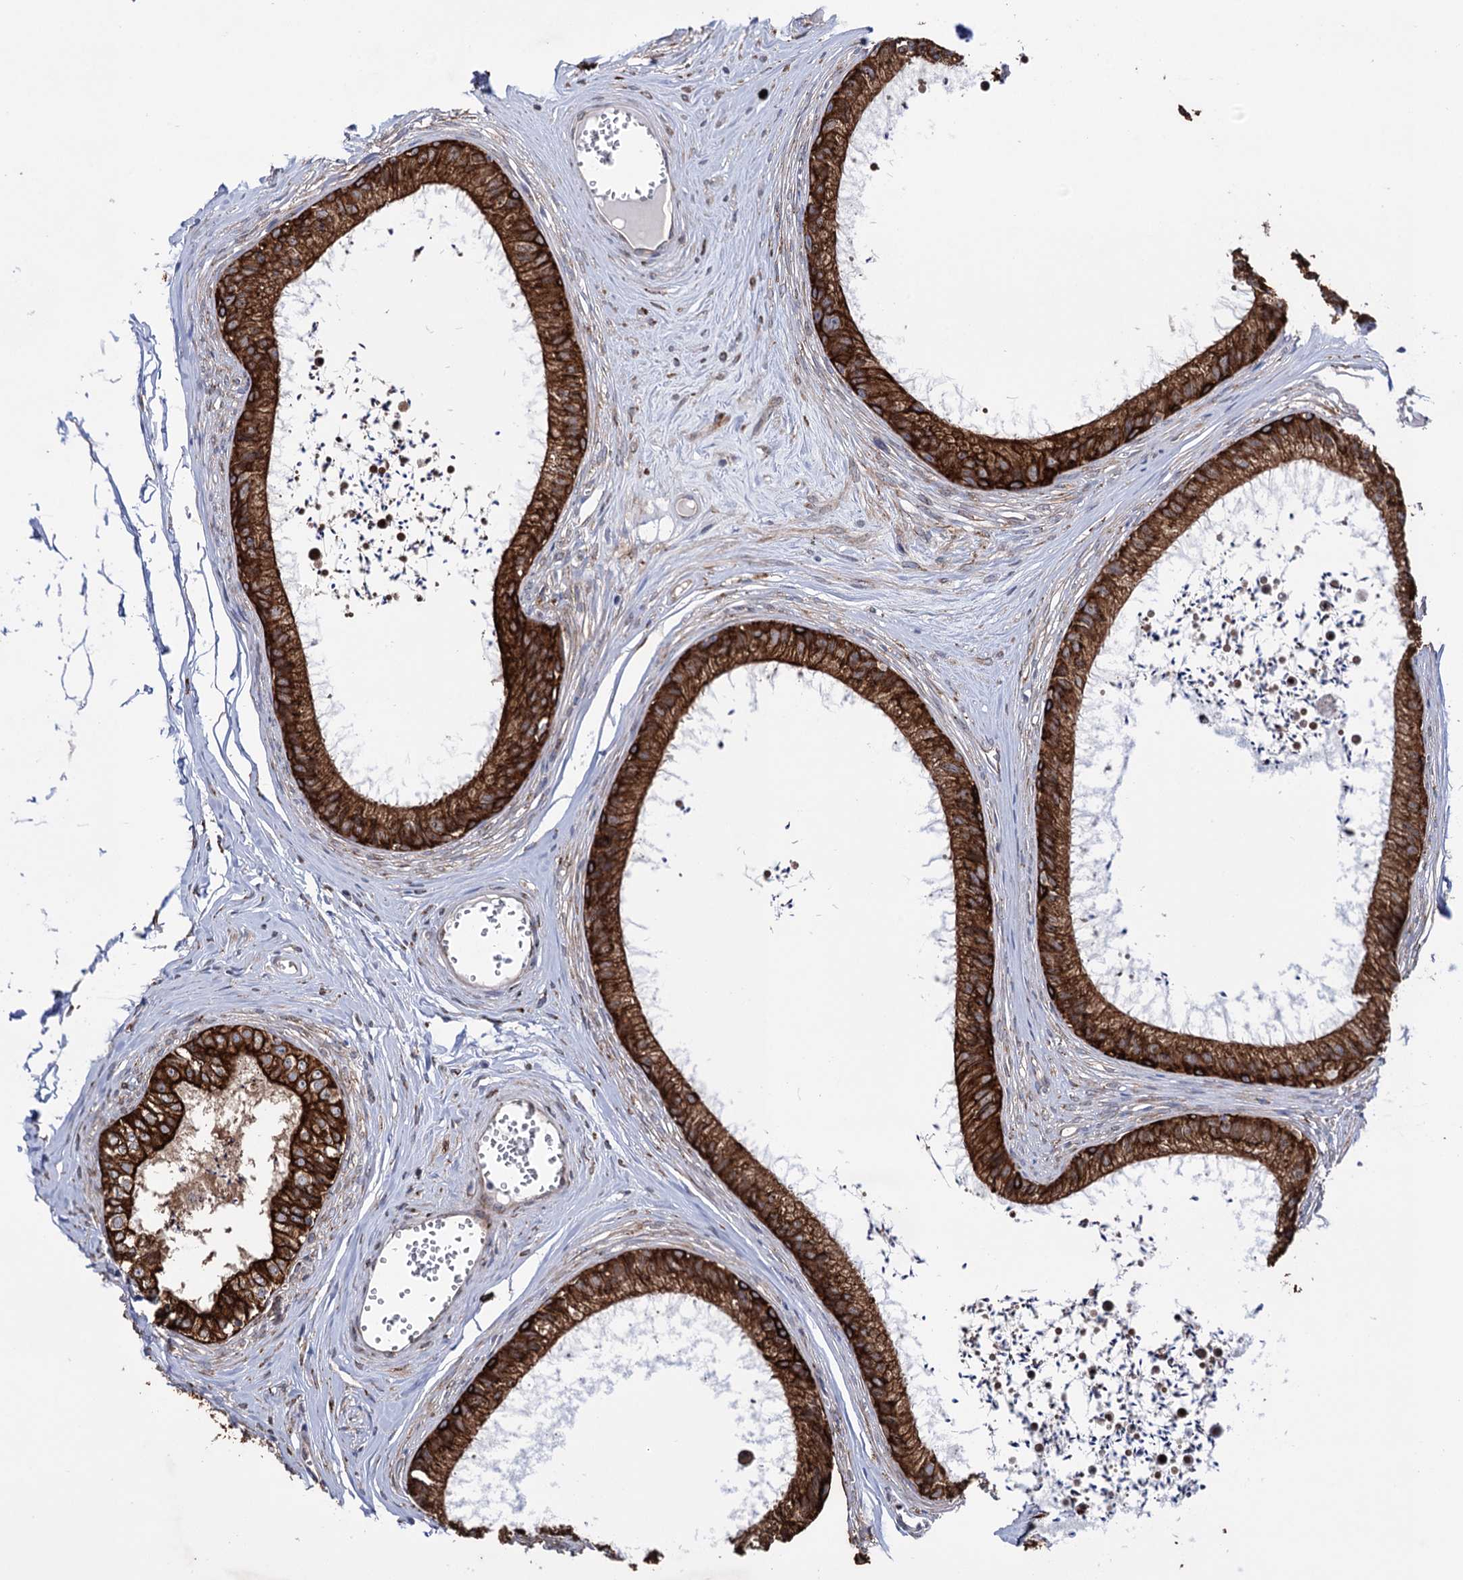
{"staining": {"intensity": "strong", "quantity": ">75%", "location": "cytoplasmic/membranous"}, "tissue": "epididymis", "cell_type": "Glandular cells", "image_type": "normal", "snomed": [{"axis": "morphology", "description": "Normal tissue, NOS"}, {"axis": "topography", "description": "Epididymis"}], "caption": "DAB immunohistochemical staining of normal human epididymis reveals strong cytoplasmic/membranous protein positivity in approximately >75% of glandular cells. (DAB (3,3'-diaminobenzidine) IHC, brown staining for protein, blue staining for nuclei).", "gene": "CDAN1", "patient": {"sex": "male", "age": 36}}